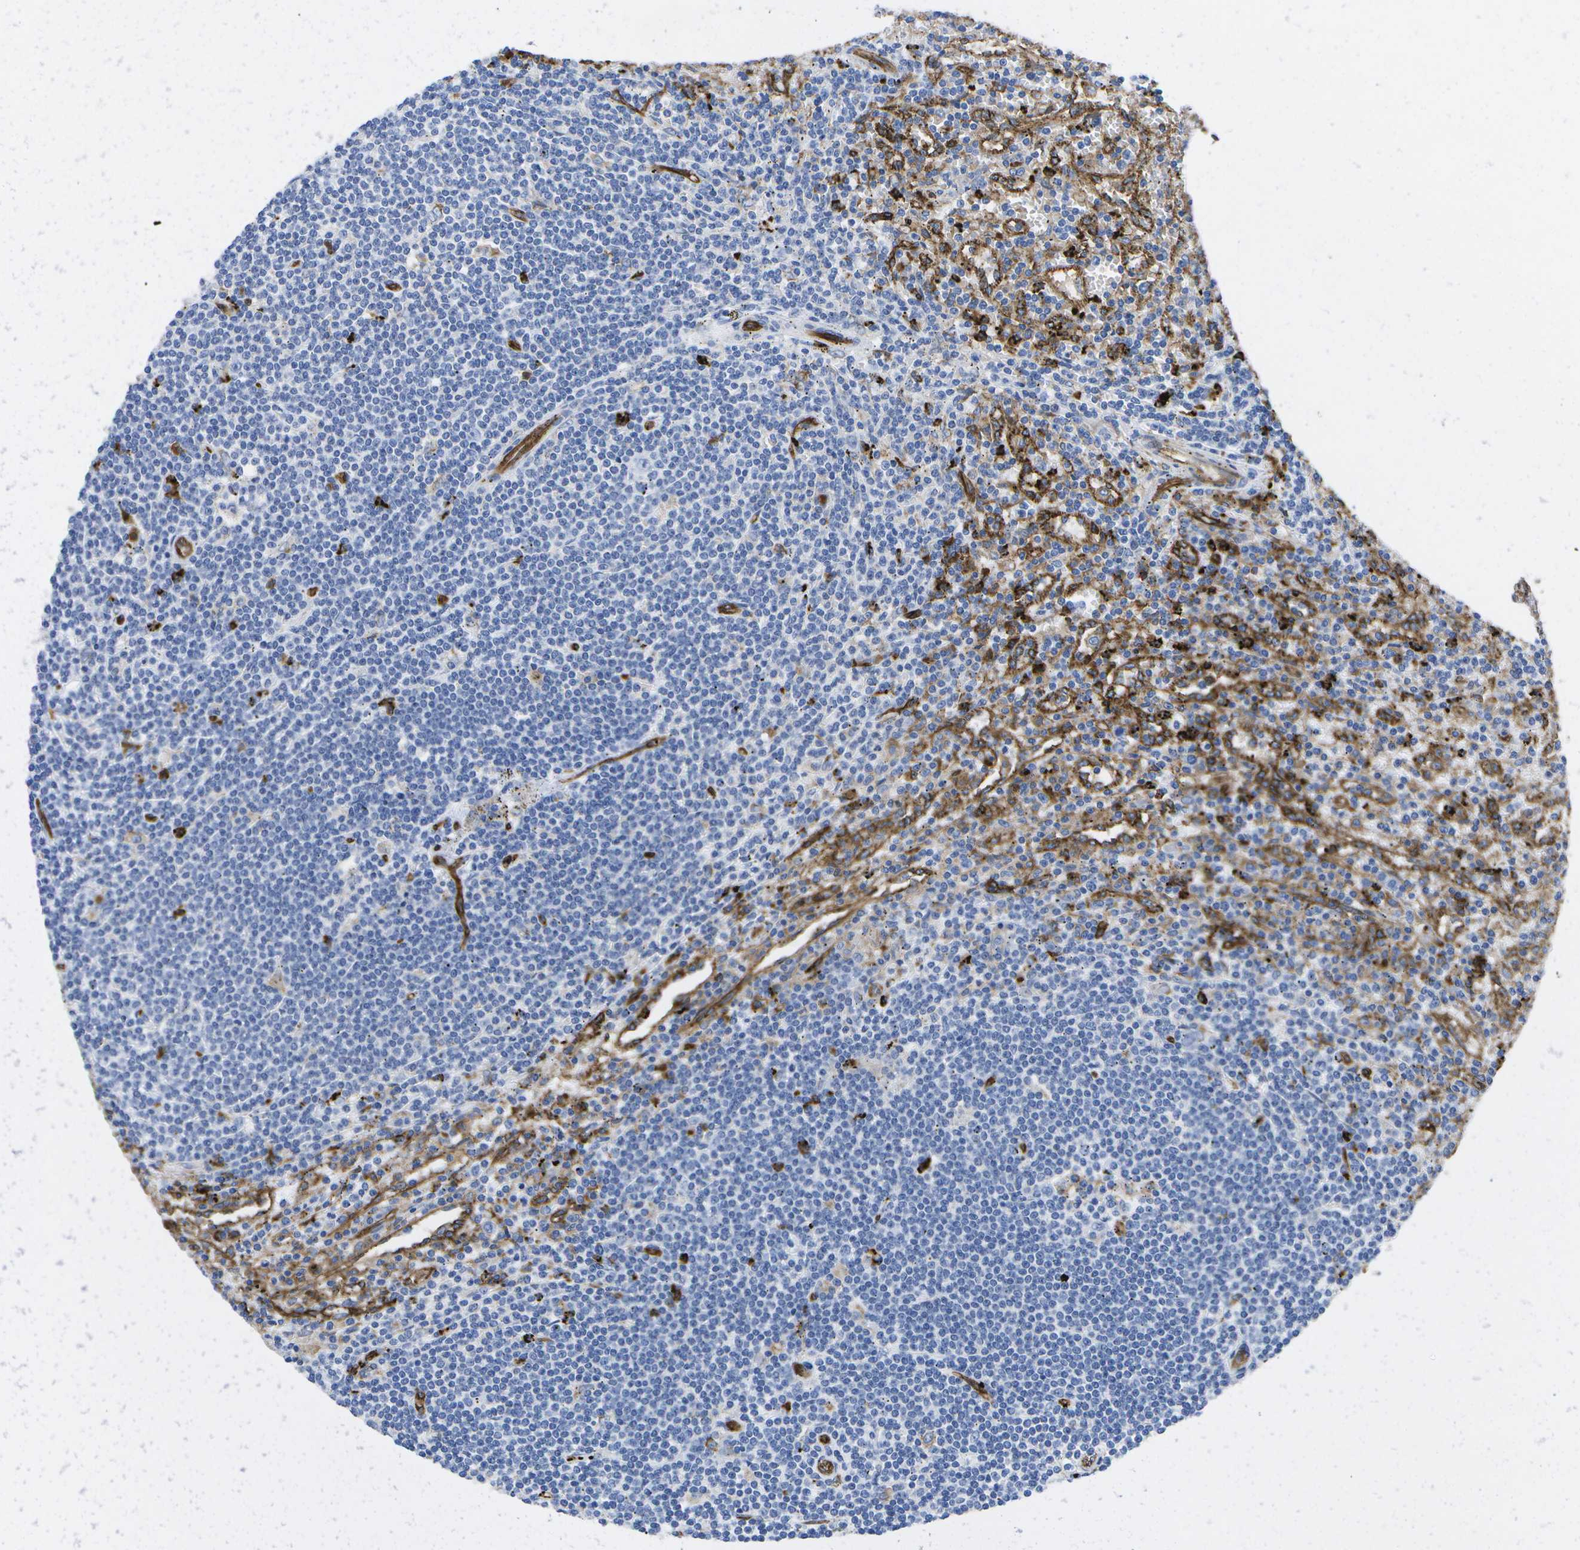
{"staining": {"intensity": "negative", "quantity": "none", "location": "none"}, "tissue": "lymphoma", "cell_type": "Tumor cells", "image_type": "cancer", "snomed": [{"axis": "morphology", "description": "Malignant lymphoma, non-Hodgkin's type, Low grade"}, {"axis": "topography", "description": "Spleen"}], "caption": "An immunohistochemistry histopathology image of lymphoma is shown. There is no staining in tumor cells of lymphoma.", "gene": "DYSF", "patient": {"sex": "male", "age": 76}}